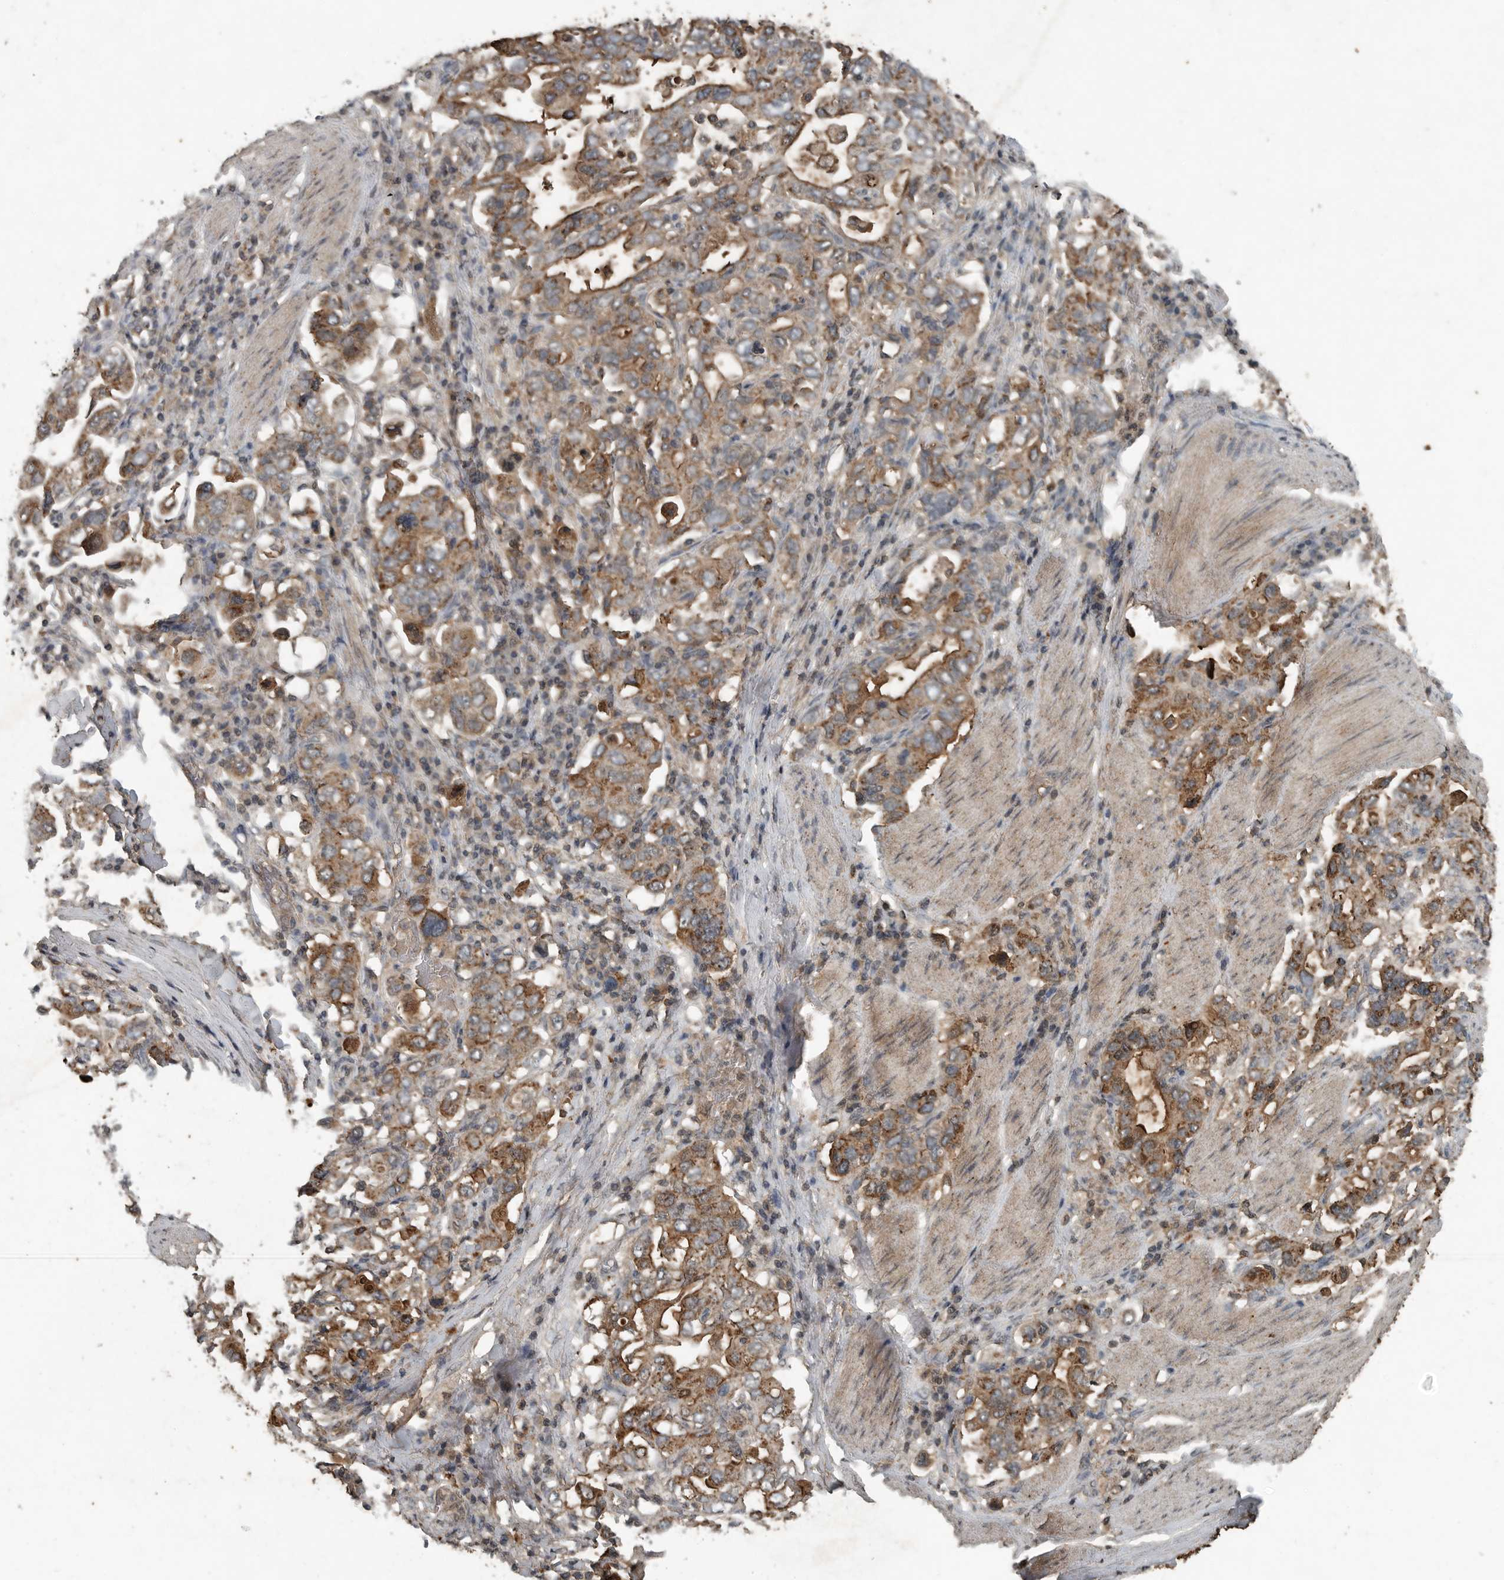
{"staining": {"intensity": "moderate", "quantity": ">75%", "location": "cytoplasmic/membranous"}, "tissue": "stomach cancer", "cell_type": "Tumor cells", "image_type": "cancer", "snomed": [{"axis": "morphology", "description": "Adenocarcinoma, NOS"}, {"axis": "topography", "description": "Stomach, upper"}], "caption": "Stomach adenocarcinoma stained with a brown dye exhibits moderate cytoplasmic/membranous positive expression in about >75% of tumor cells.", "gene": "IL6ST", "patient": {"sex": "male", "age": 62}}